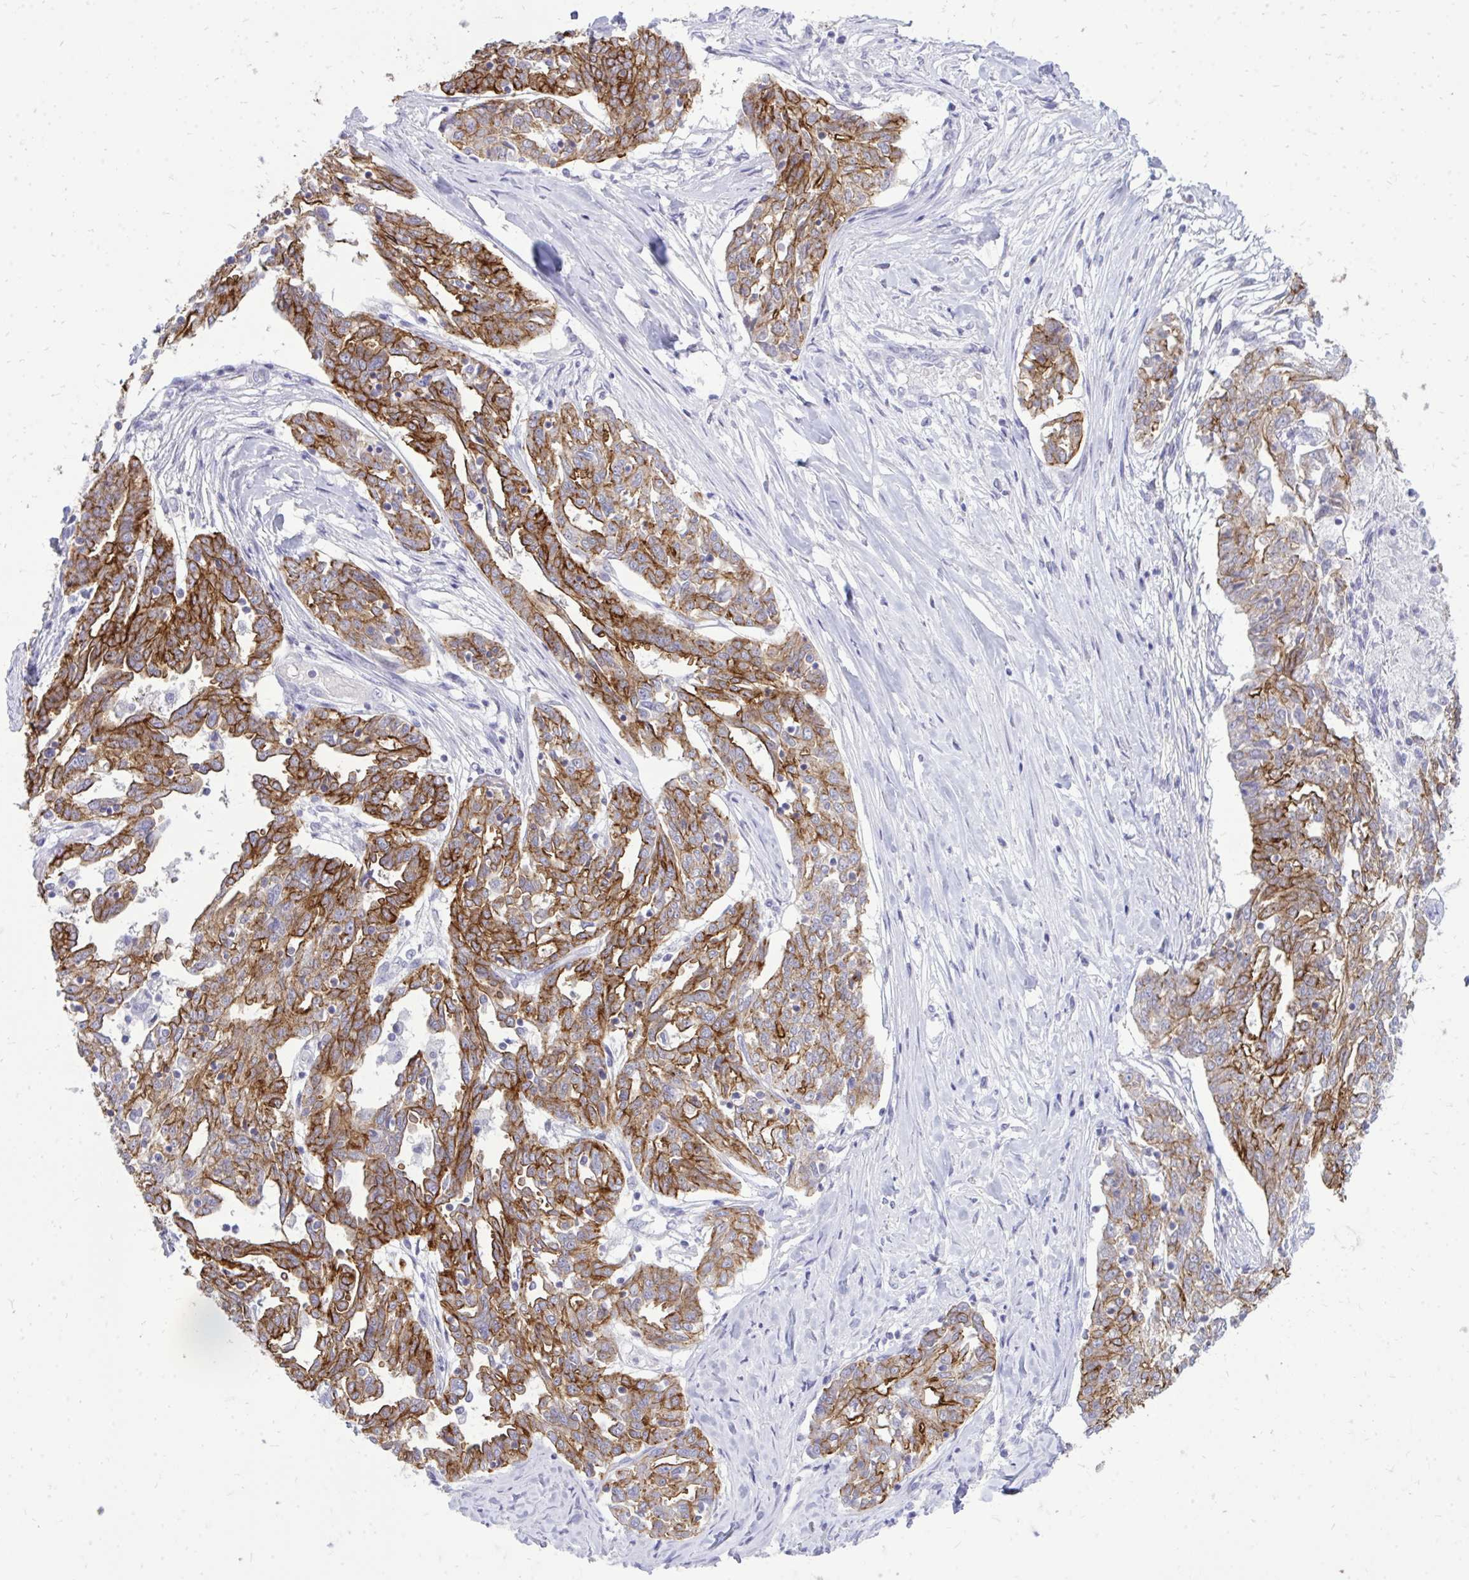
{"staining": {"intensity": "strong", "quantity": ">75%", "location": "cytoplasmic/membranous"}, "tissue": "ovarian cancer", "cell_type": "Tumor cells", "image_type": "cancer", "snomed": [{"axis": "morphology", "description": "Cystadenocarcinoma, serous, NOS"}, {"axis": "topography", "description": "Ovary"}], "caption": "Strong cytoplasmic/membranous staining is present in about >75% of tumor cells in ovarian cancer (serous cystadenocarcinoma). (DAB IHC, brown staining for protein, blue staining for nuclei).", "gene": "SPTBN2", "patient": {"sex": "female", "age": 67}}